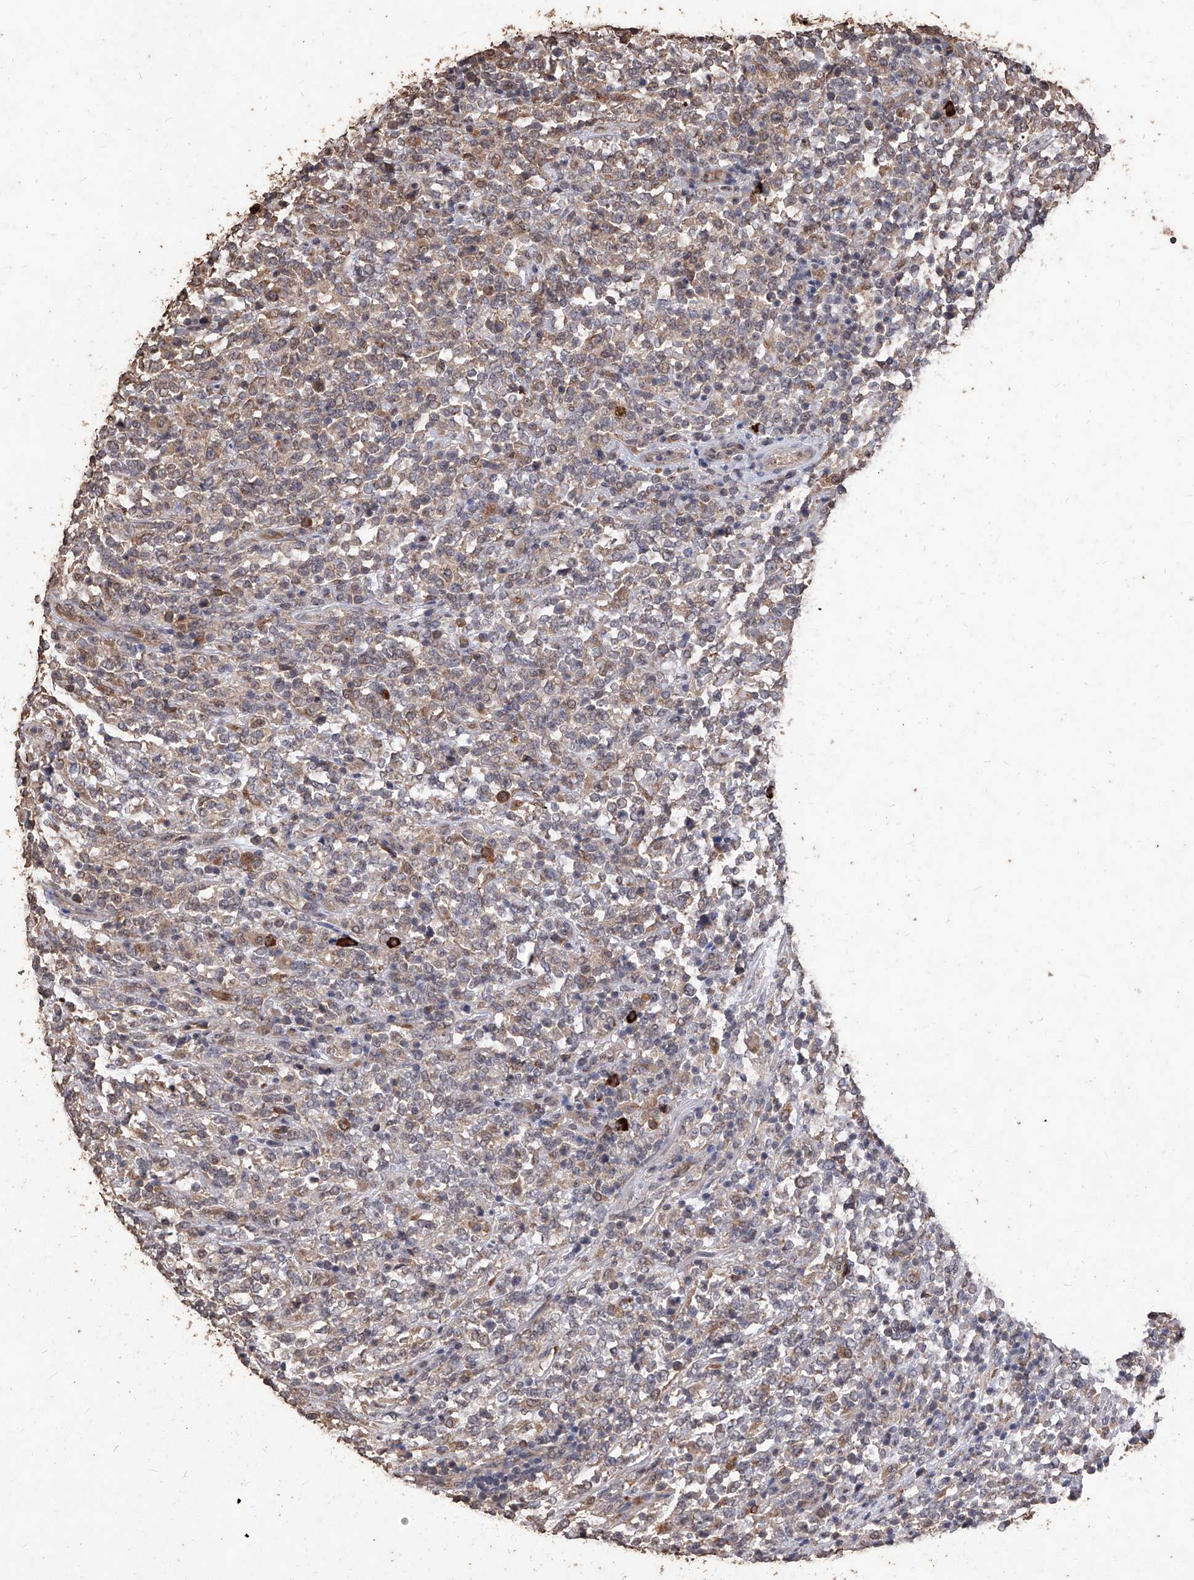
{"staining": {"intensity": "negative", "quantity": "none", "location": "none"}, "tissue": "lymphoma", "cell_type": "Tumor cells", "image_type": "cancer", "snomed": [{"axis": "morphology", "description": "Malignant lymphoma, non-Hodgkin's type, High grade"}, {"axis": "topography", "description": "Soft tissue"}], "caption": "Immunohistochemistry histopathology image of neoplastic tissue: lymphoma stained with DAB (3,3'-diaminobenzidine) exhibits no significant protein staining in tumor cells.", "gene": "EML1", "patient": {"sex": "male", "age": 18}}